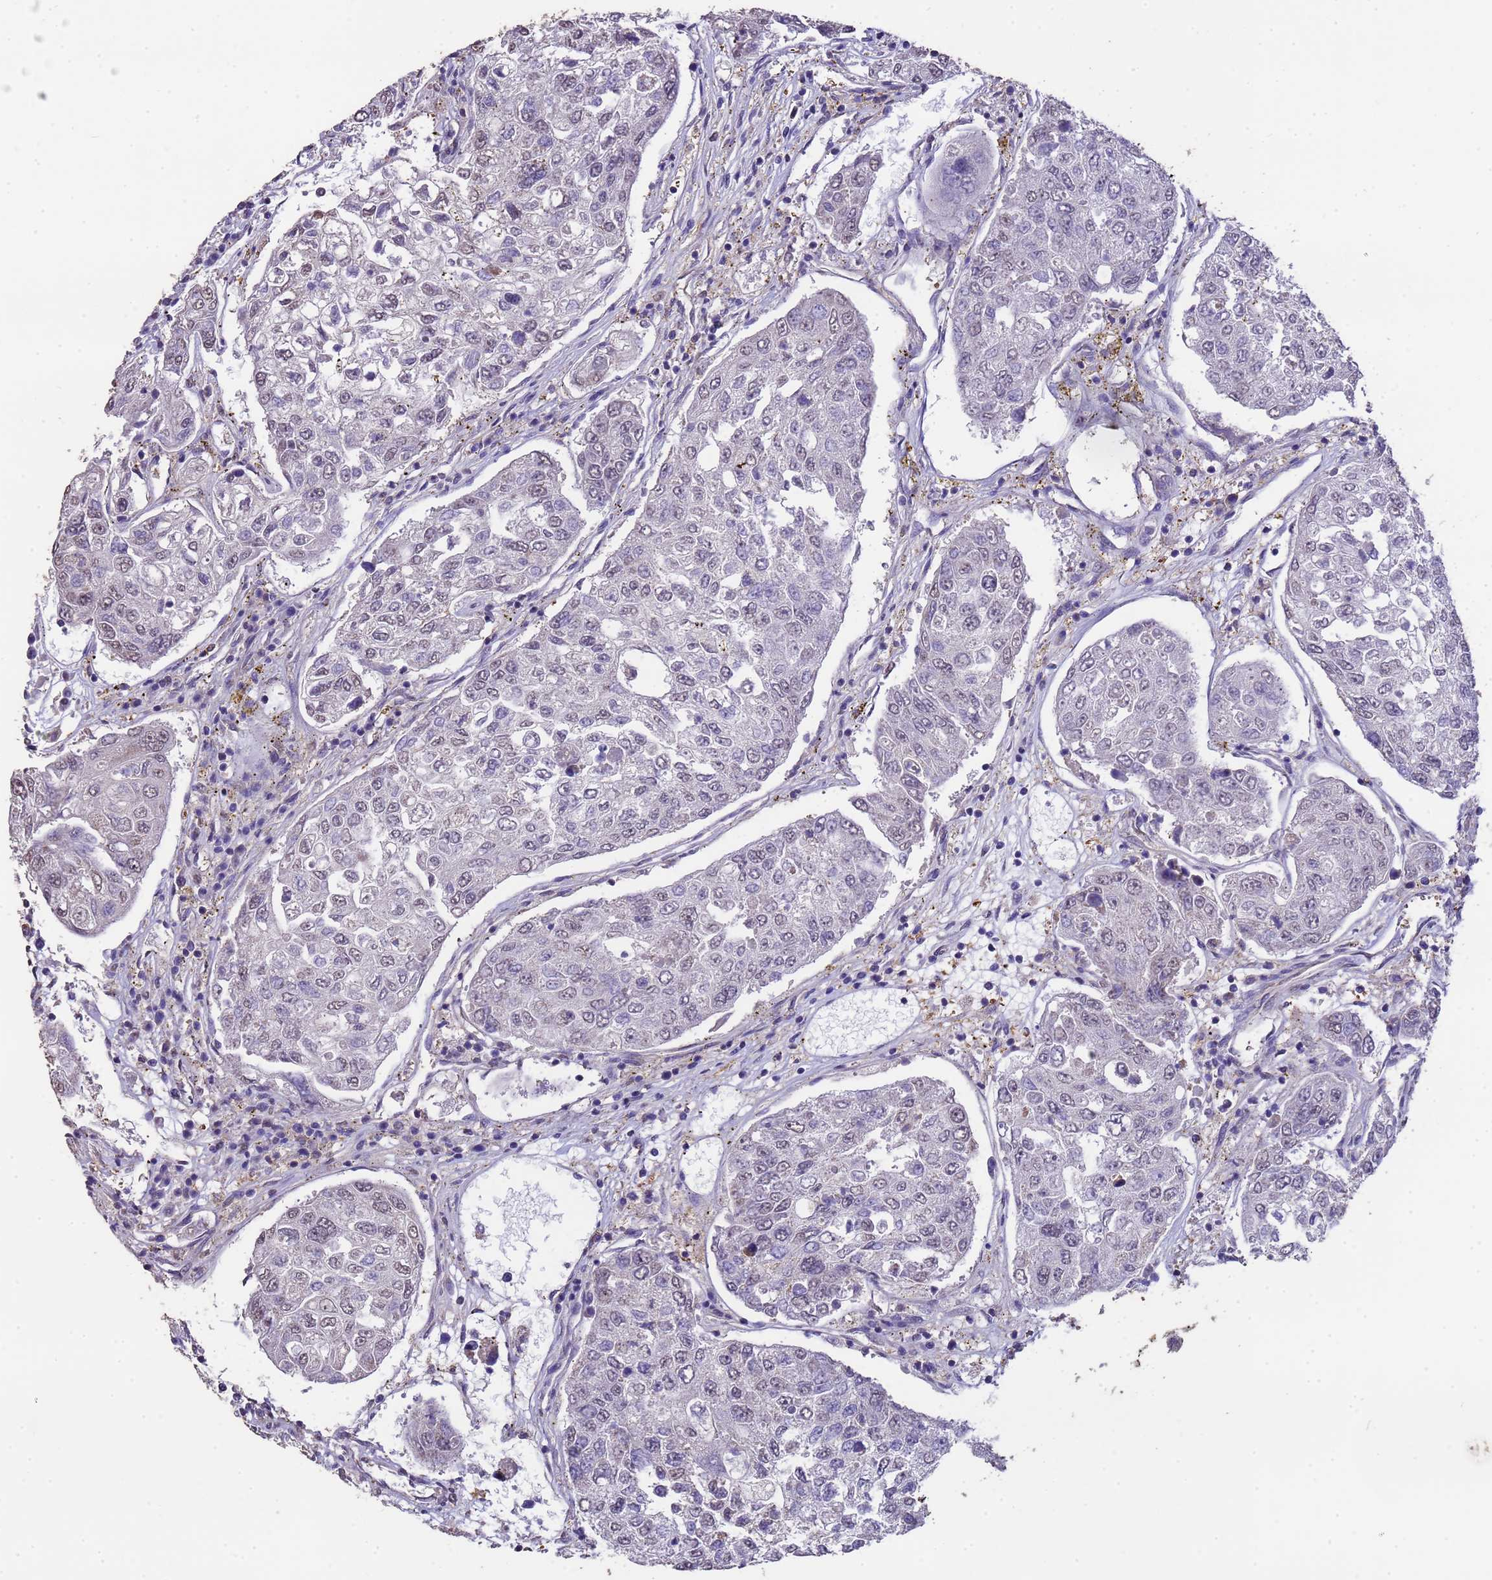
{"staining": {"intensity": "weak", "quantity": "25%-75%", "location": "cytoplasmic/membranous"}, "tissue": "urothelial cancer", "cell_type": "Tumor cells", "image_type": "cancer", "snomed": [{"axis": "morphology", "description": "Urothelial carcinoma, High grade"}, {"axis": "topography", "description": "Lymph node"}, {"axis": "topography", "description": "Urinary bladder"}], "caption": "Tumor cells display low levels of weak cytoplasmic/membranous positivity in about 25%-75% of cells in high-grade urothelial carcinoma. The staining was performed using DAB to visualize the protein expression in brown, while the nuclei were stained in blue with hematoxylin (Magnification: 20x).", "gene": "NPHP1", "patient": {"sex": "male", "age": 51}}